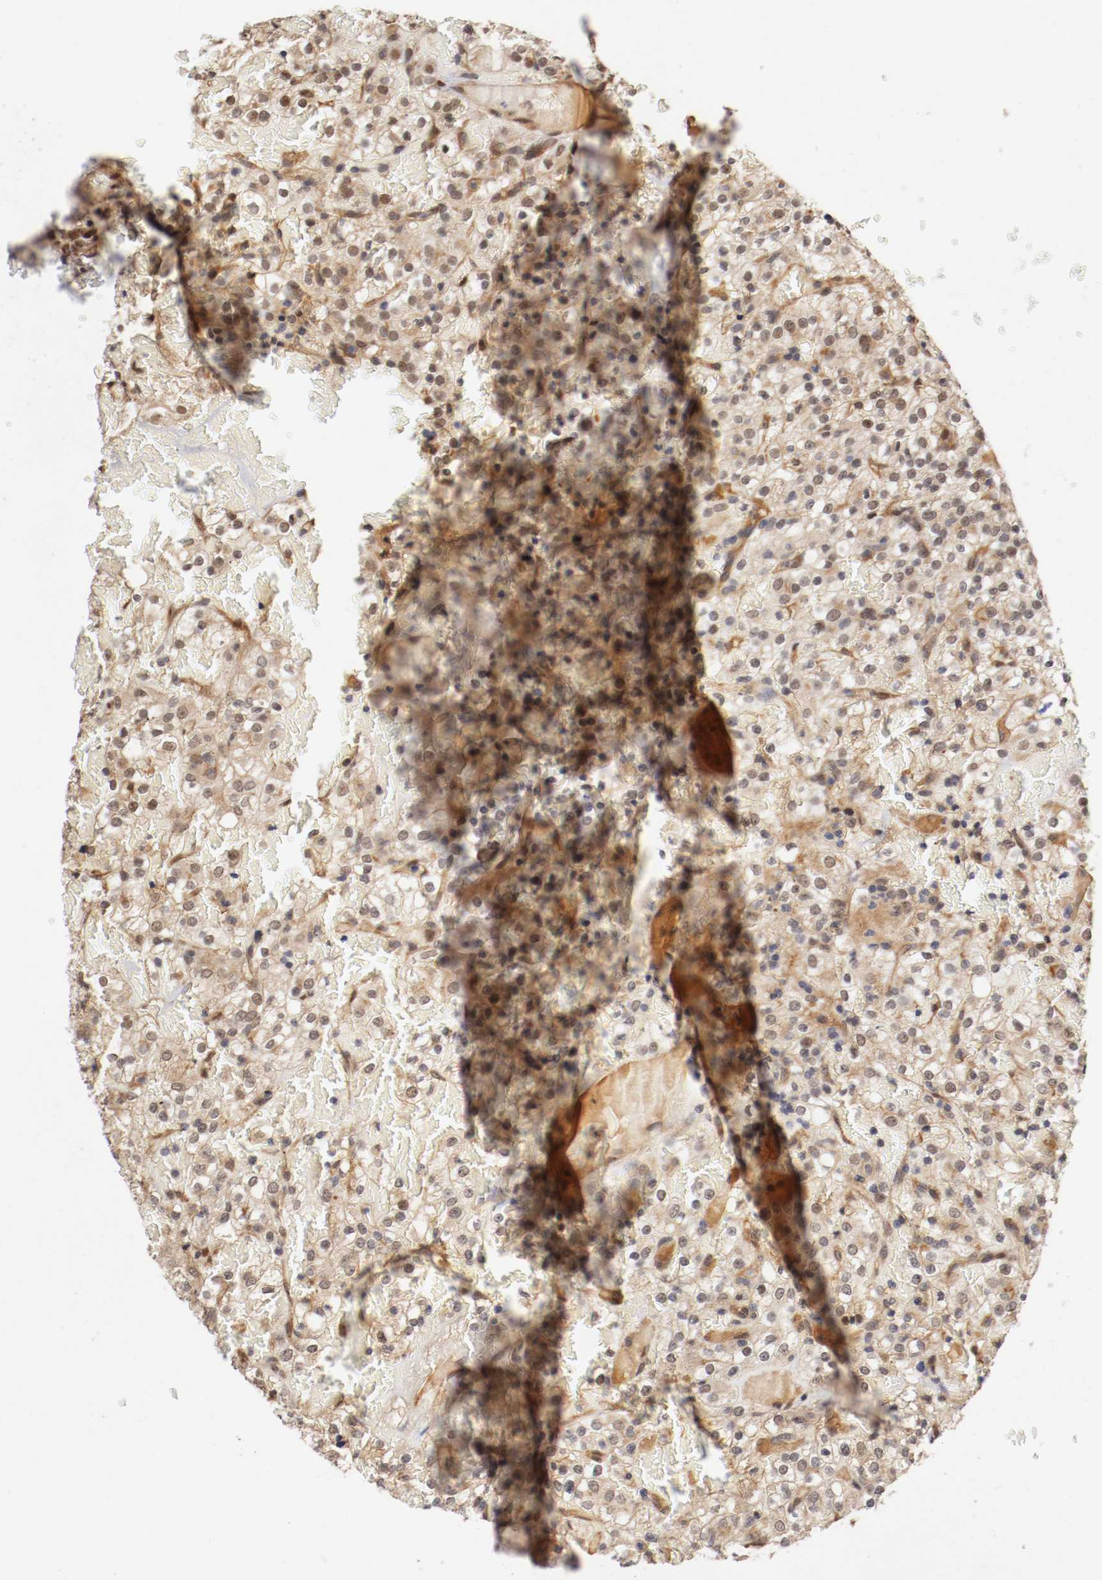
{"staining": {"intensity": "weak", "quantity": ">75%", "location": "cytoplasmic/membranous,nuclear"}, "tissue": "renal cancer", "cell_type": "Tumor cells", "image_type": "cancer", "snomed": [{"axis": "morphology", "description": "Normal tissue, NOS"}, {"axis": "morphology", "description": "Adenocarcinoma, NOS"}, {"axis": "topography", "description": "Kidney"}], "caption": "Immunohistochemical staining of renal cancer (adenocarcinoma) shows low levels of weak cytoplasmic/membranous and nuclear protein positivity in approximately >75% of tumor cells.", "gene": "DNMT3B", "patient": {"sex": "female", "age": 72}}